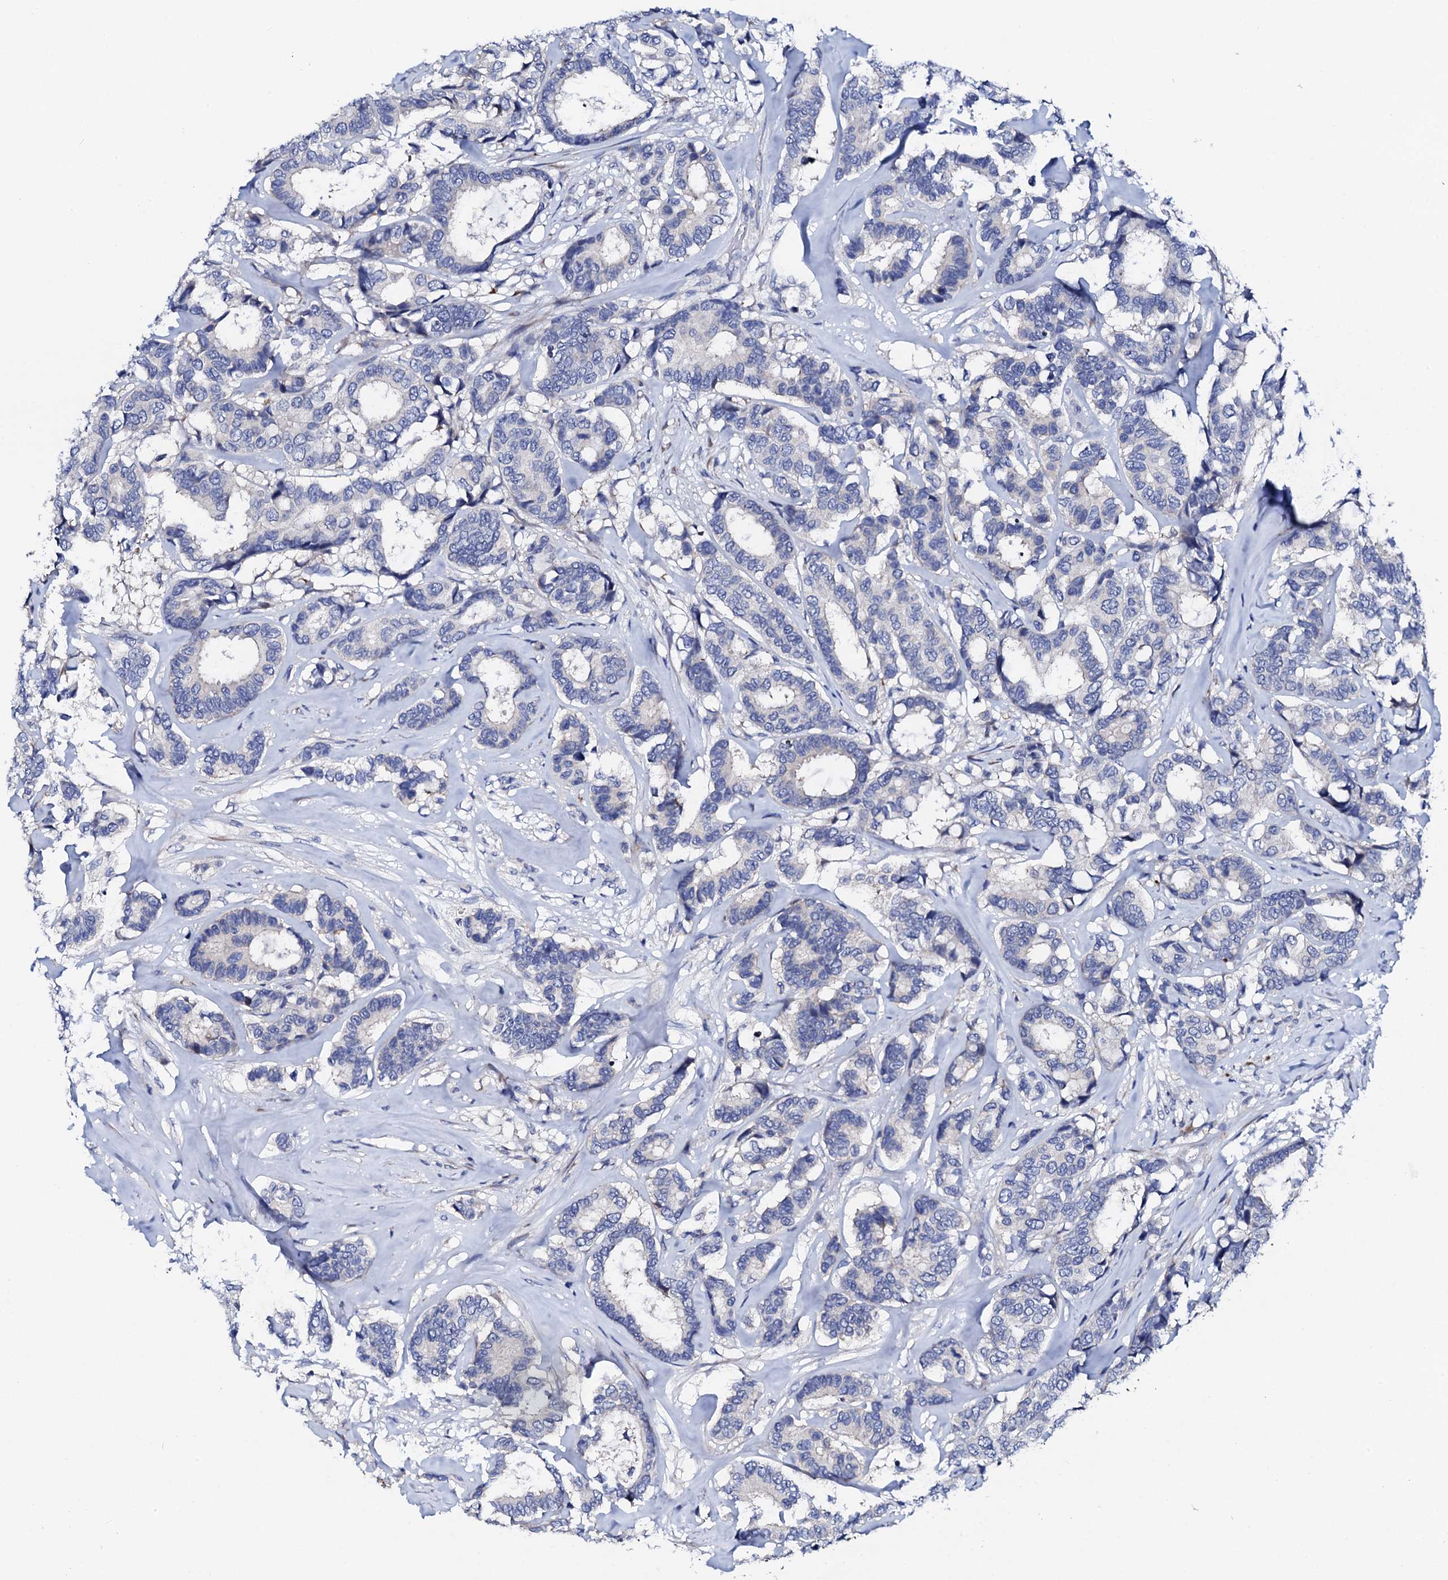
{"staining": {"intensity": "negative", "quantity": "none", "location": "none"}, "tissue": "breast cancer", "cell_type": "Tumor cells", "image_type": "cancer", "snomed": [{"axis": "morphology", "description": "Duct carcinoma"}, {"axis": "topography", "description": "Breast"}], "caption": "The IHC histopathology image has no significant expression in tumor cells of invasive ductal carcinoma (breast) tissue. Brightfield microscopy of immunohistochemistry stained with DAB (brown) and hematoxylin (blue), captured at high magnification.", "gene": "TRDN", "patient": {"sex": "female", "age": 87}}